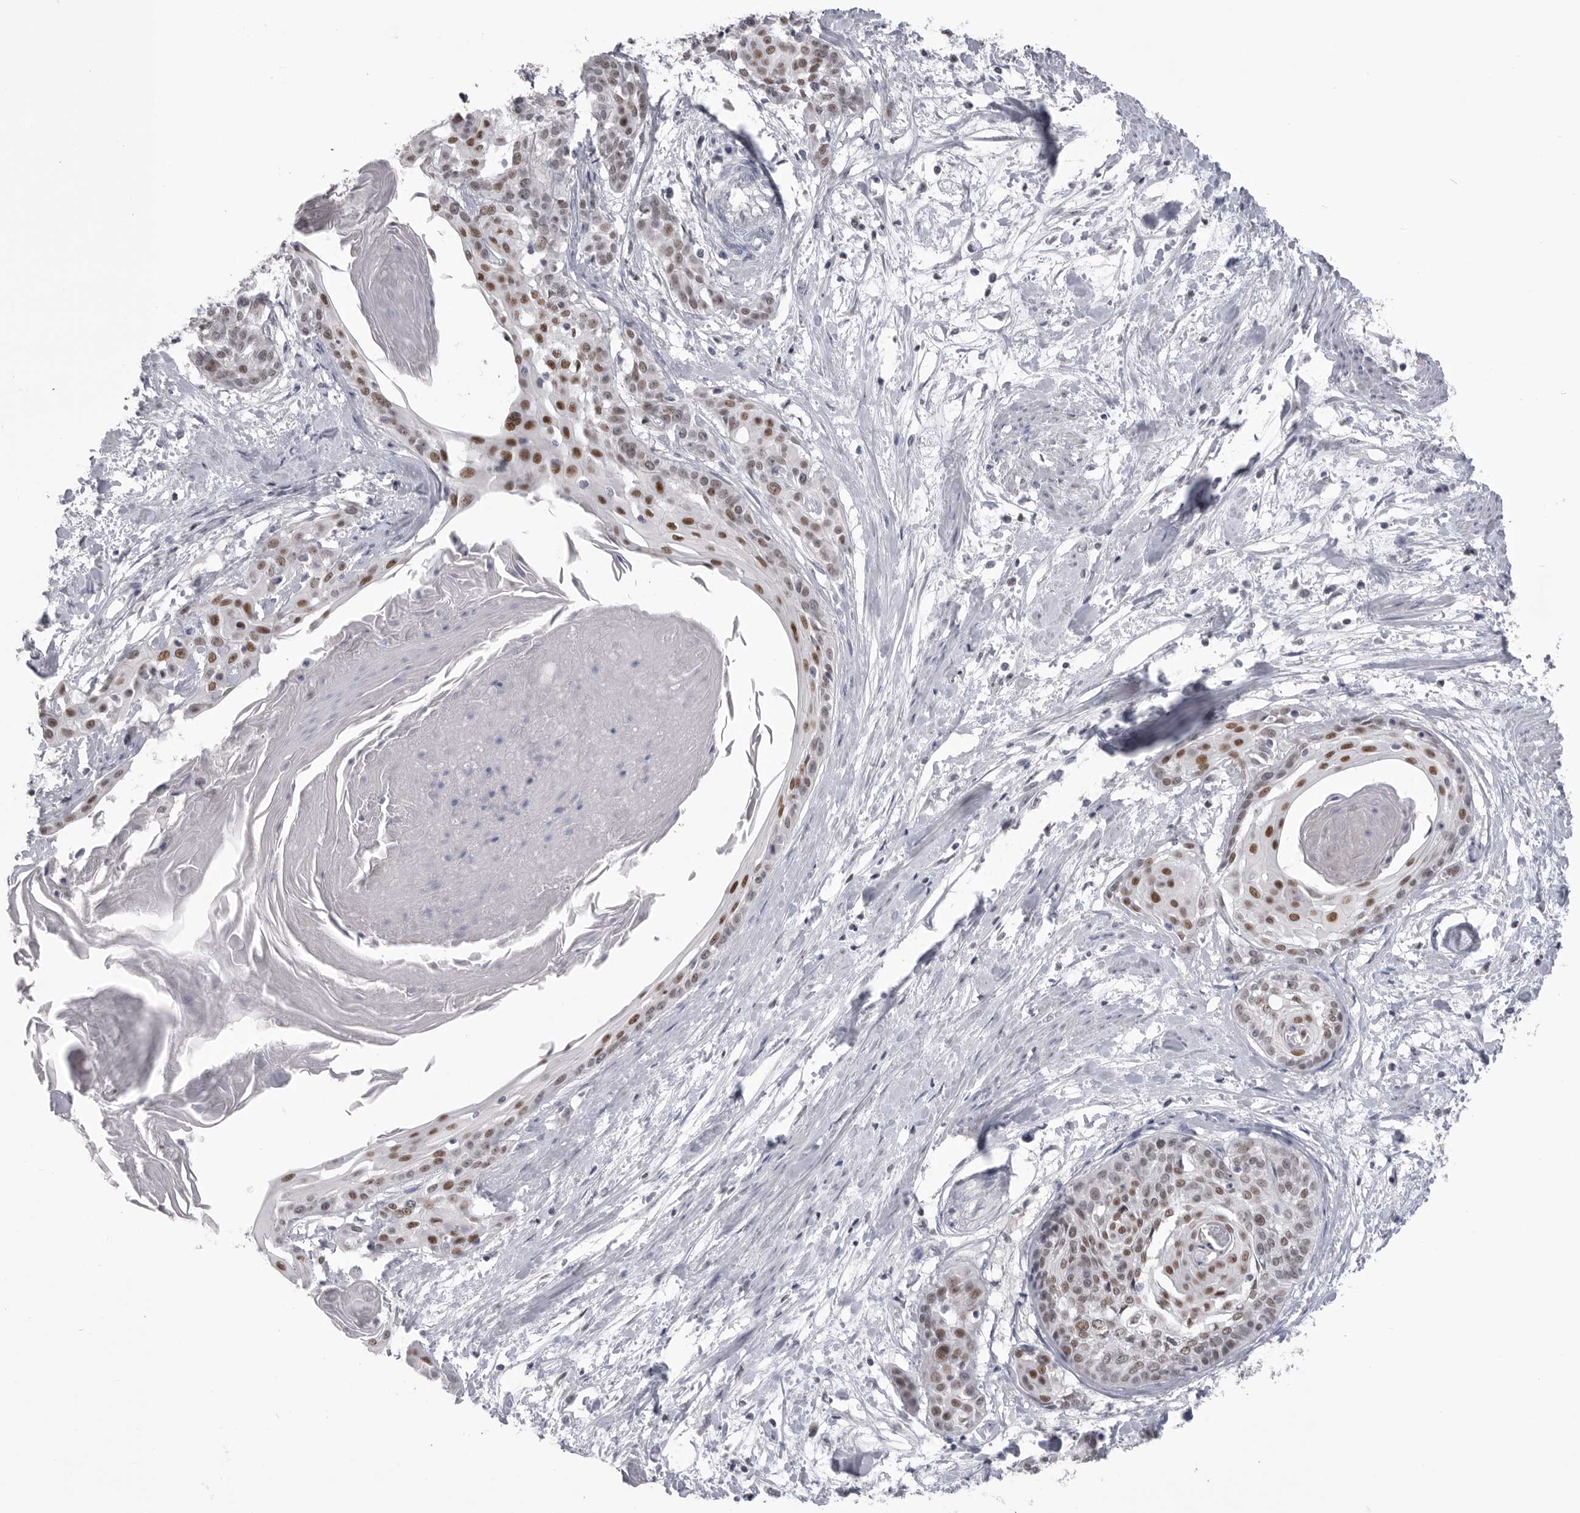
{"staining": {"intensity": "moderate", "quantity": ">75%", "location": "nuclear"}, "tissue": "cervical cancer", "cell_type": "Tumor cells", "image_type": "cancer", "snomed": [{"axis": "morphology", "description": "Squamous cell carcinoma, NOS"}, {"axis": "topography", "description": "Cervix"}], "caption": "This photomicrograph reveals IHC staining of human cervical squamous cell carcinoma, with medium moderate nuclear staining in approximately >75% of tumor cells.", "gene": "ZBTB7B", "patient": {"sex": "female", "age": 57}}